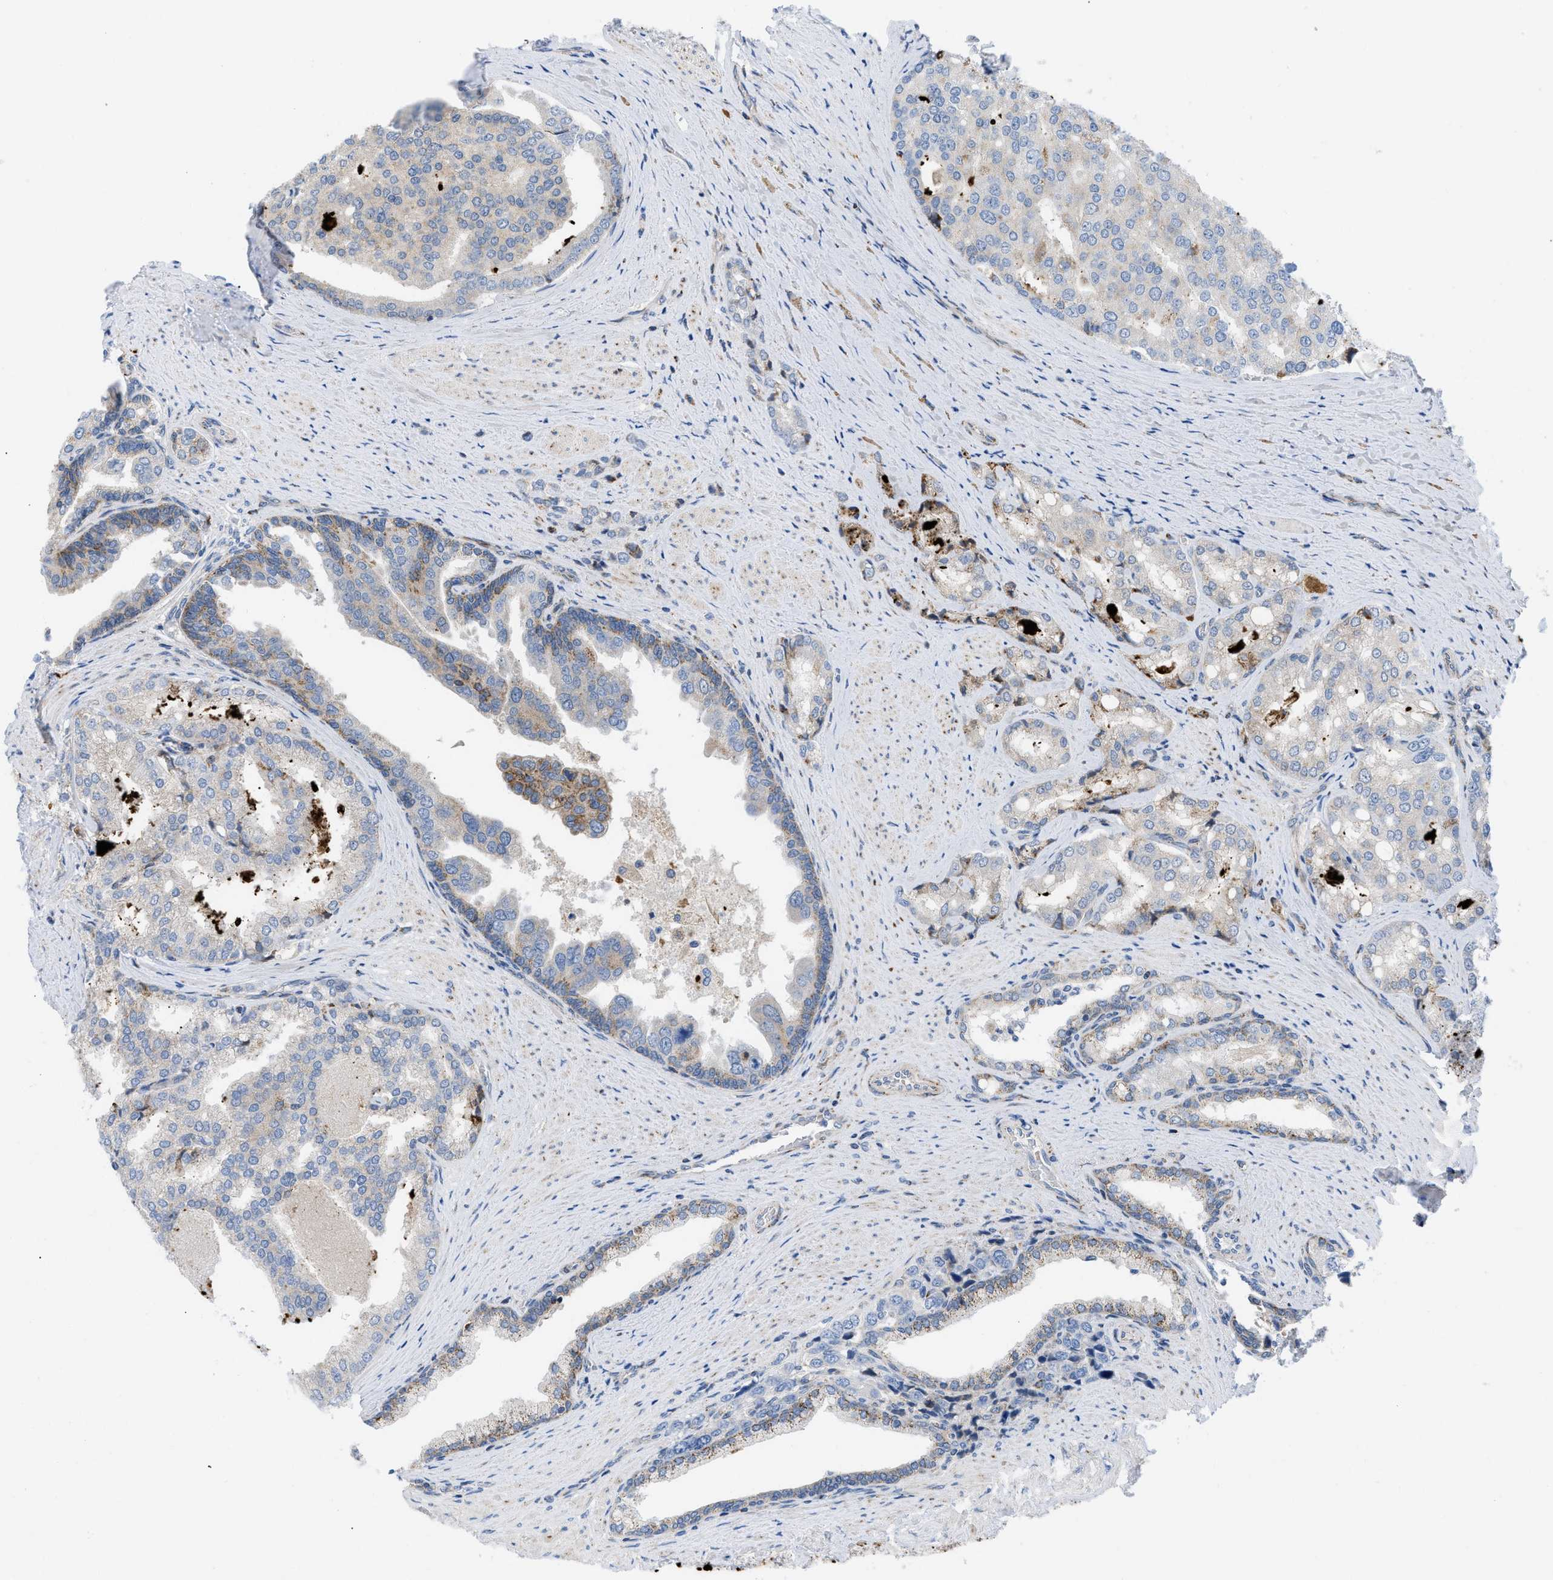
{"staining": {"intensity": "weak", "quantity": "25%-75%", "location": "cytoplasmic/membranous"}, "tissue": "prostate cancer", "cell_type": "Tumor cells", "image_type": "cancer", "snomed": [{"axis": "morphology", "description": "Adenocarcinoma, High grade"}, {"axis": "topography", "description": "Prostate"}], "caption": "Brown immunohistochemical staining in human prostate cancer (high-grade adenocarcinoma) shows weak cytoplasmic/membranous staining in about 25%-75% of tumor cells.", "gene": "RBBP9", "patient": {"sex": "male", "age": 50}}